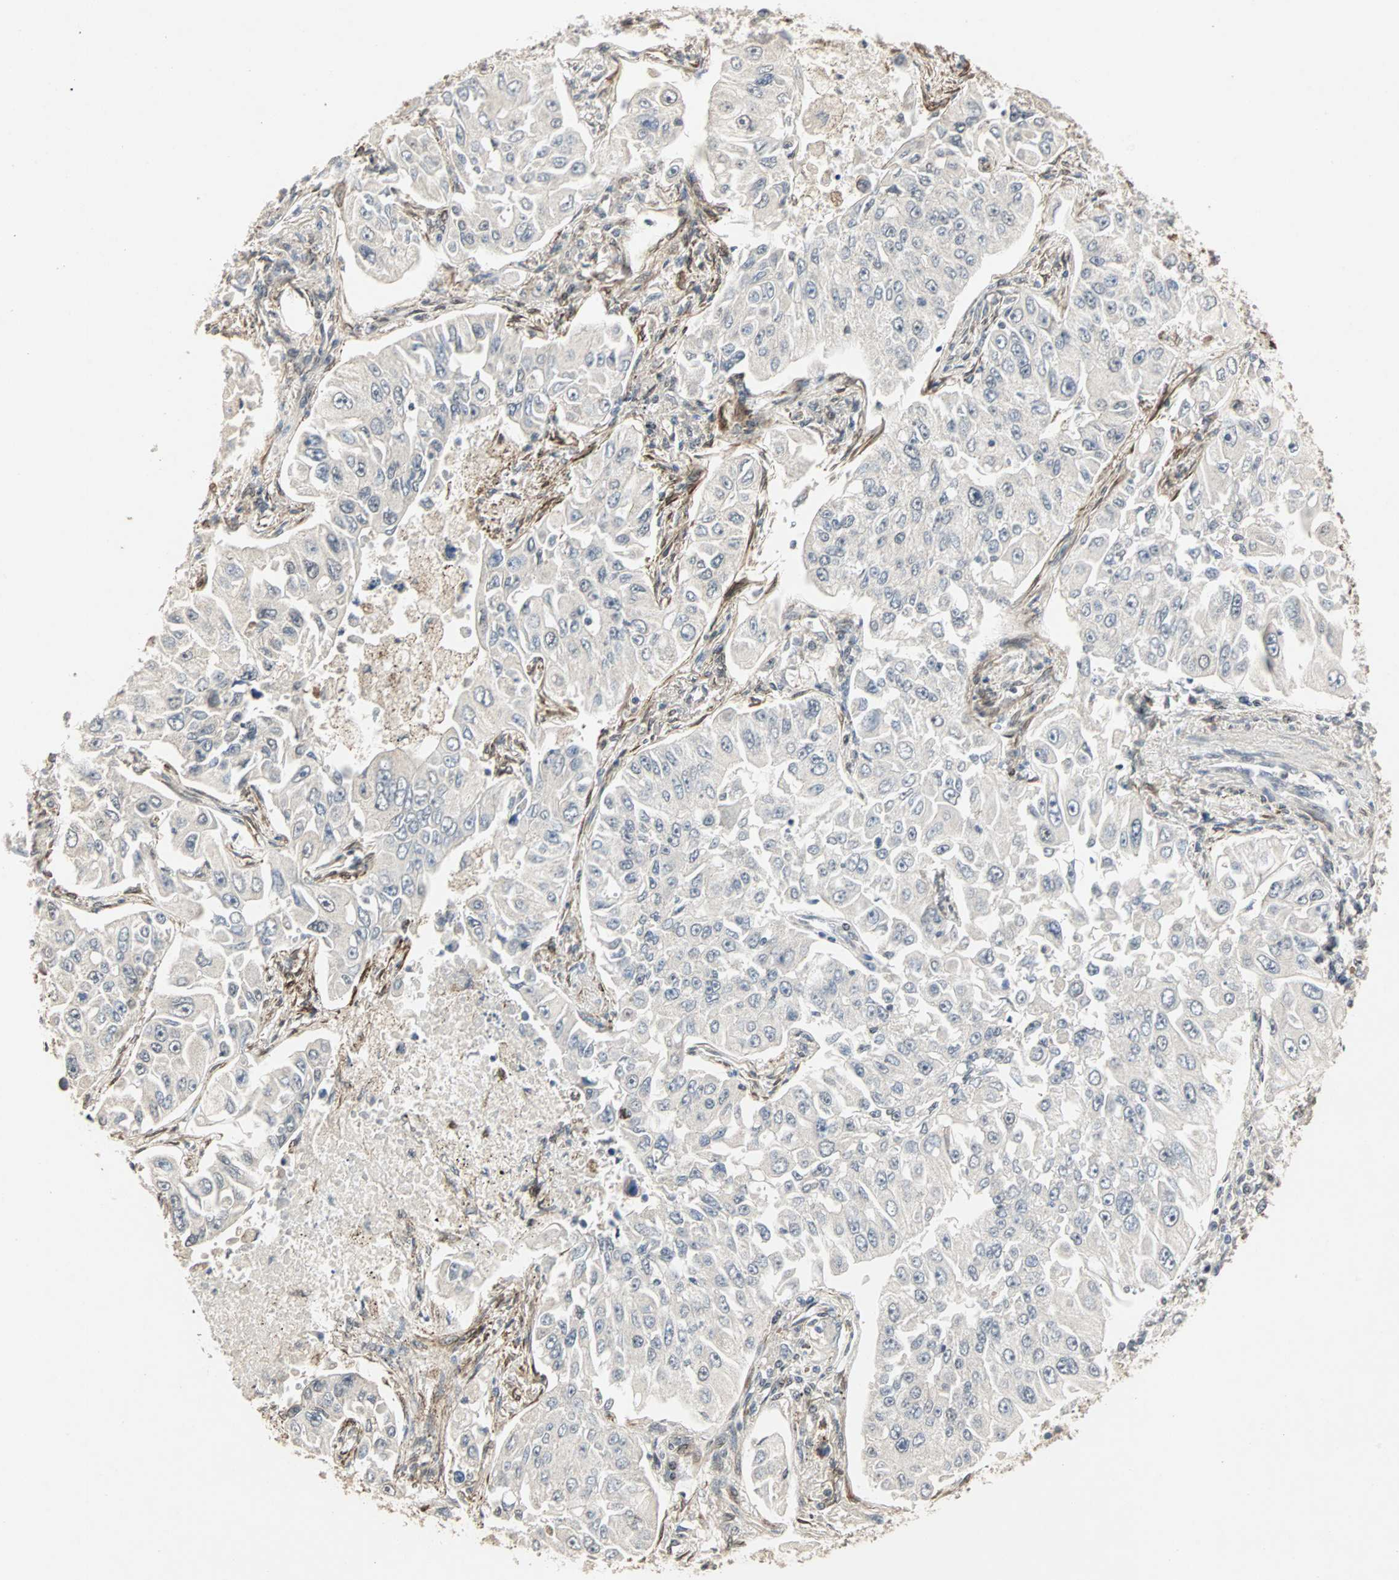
{"staining": {"intensity": "negative", "quantity": "none", "location": "none"}, "tissue": "lung cancer", "cell_type": "Tumor cells", "image_type": "cancer", "snomed": [{"axis": "morphology", "description": "Adenocarcinoma, NOS"}, {"axis": "topography", "description": "Lung"}], "caption": "Lung adenocarcinoma was stained to show a protein in brown. There is no significant expression in tumor cells. (Brightfield microscopy of DAB (3,3'-diaminobenzidine) IHC at high magnification).", "gene": "TRPV4", "patient": {"sex": "male", "age": 84}}